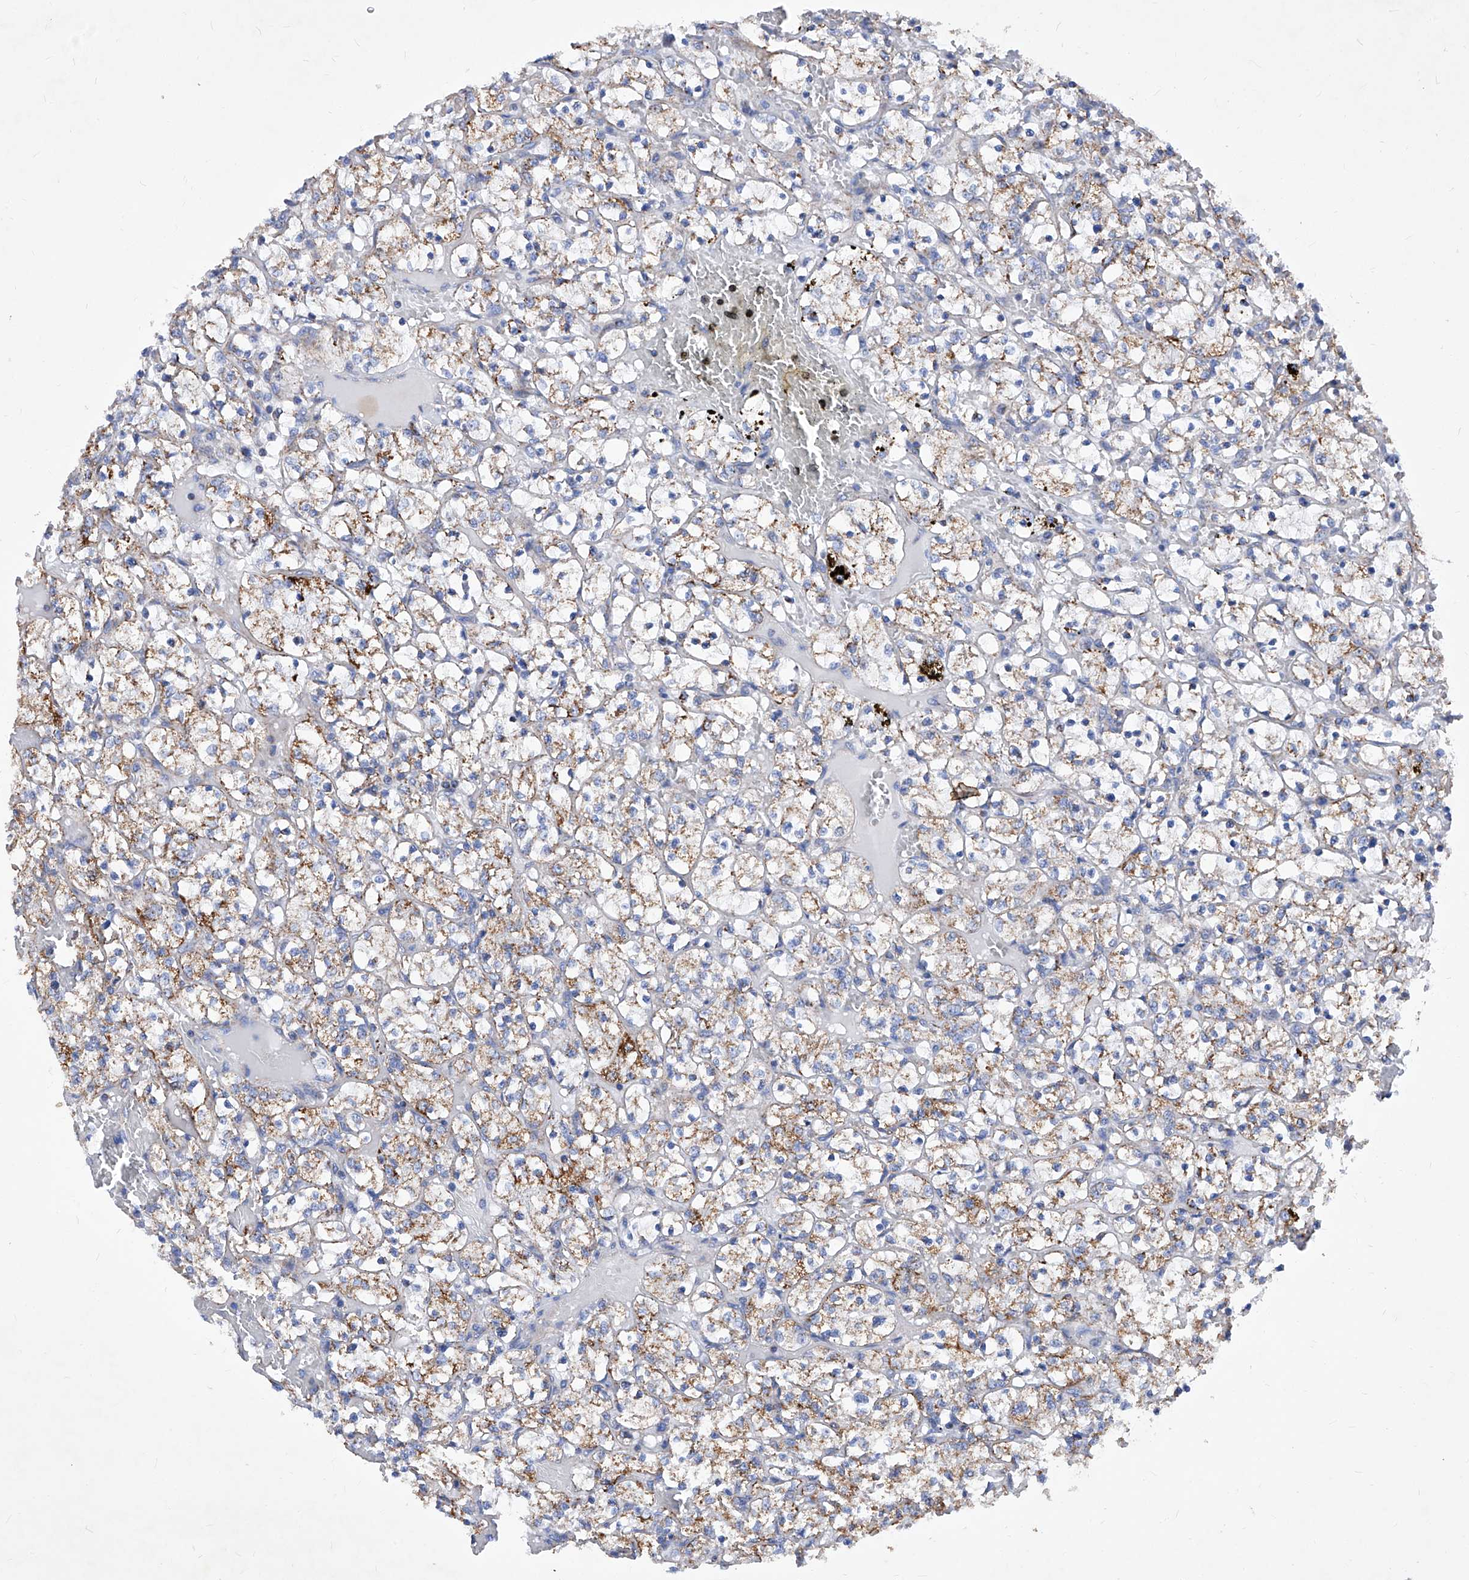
{"staining": {"intensity": "moderate", "quantity": "25%-75%", "location": "cytoplasmic/membranous"}, "tissue": "renal cancer", "cell_type": "Tumor cells", "image_type": "cancer", "snomed": [{"axis": "morphology", "description": "Adenocarcinoma, NOS"}, {"axis": "topography", "description": "Kidney"}], "caption": "IHC photomicrograph of neoplastic tissue: adenocarcinoma (renal) stained using immunohistochemistry displays medium levels of moderate protein expression localized specifically in the cytoplasmic/membranous of tumor cells, appearing as a cytoplasmic/membranous brown color.", "gene": "HRNR", "patient": {"sex": "female", "age": 69}}